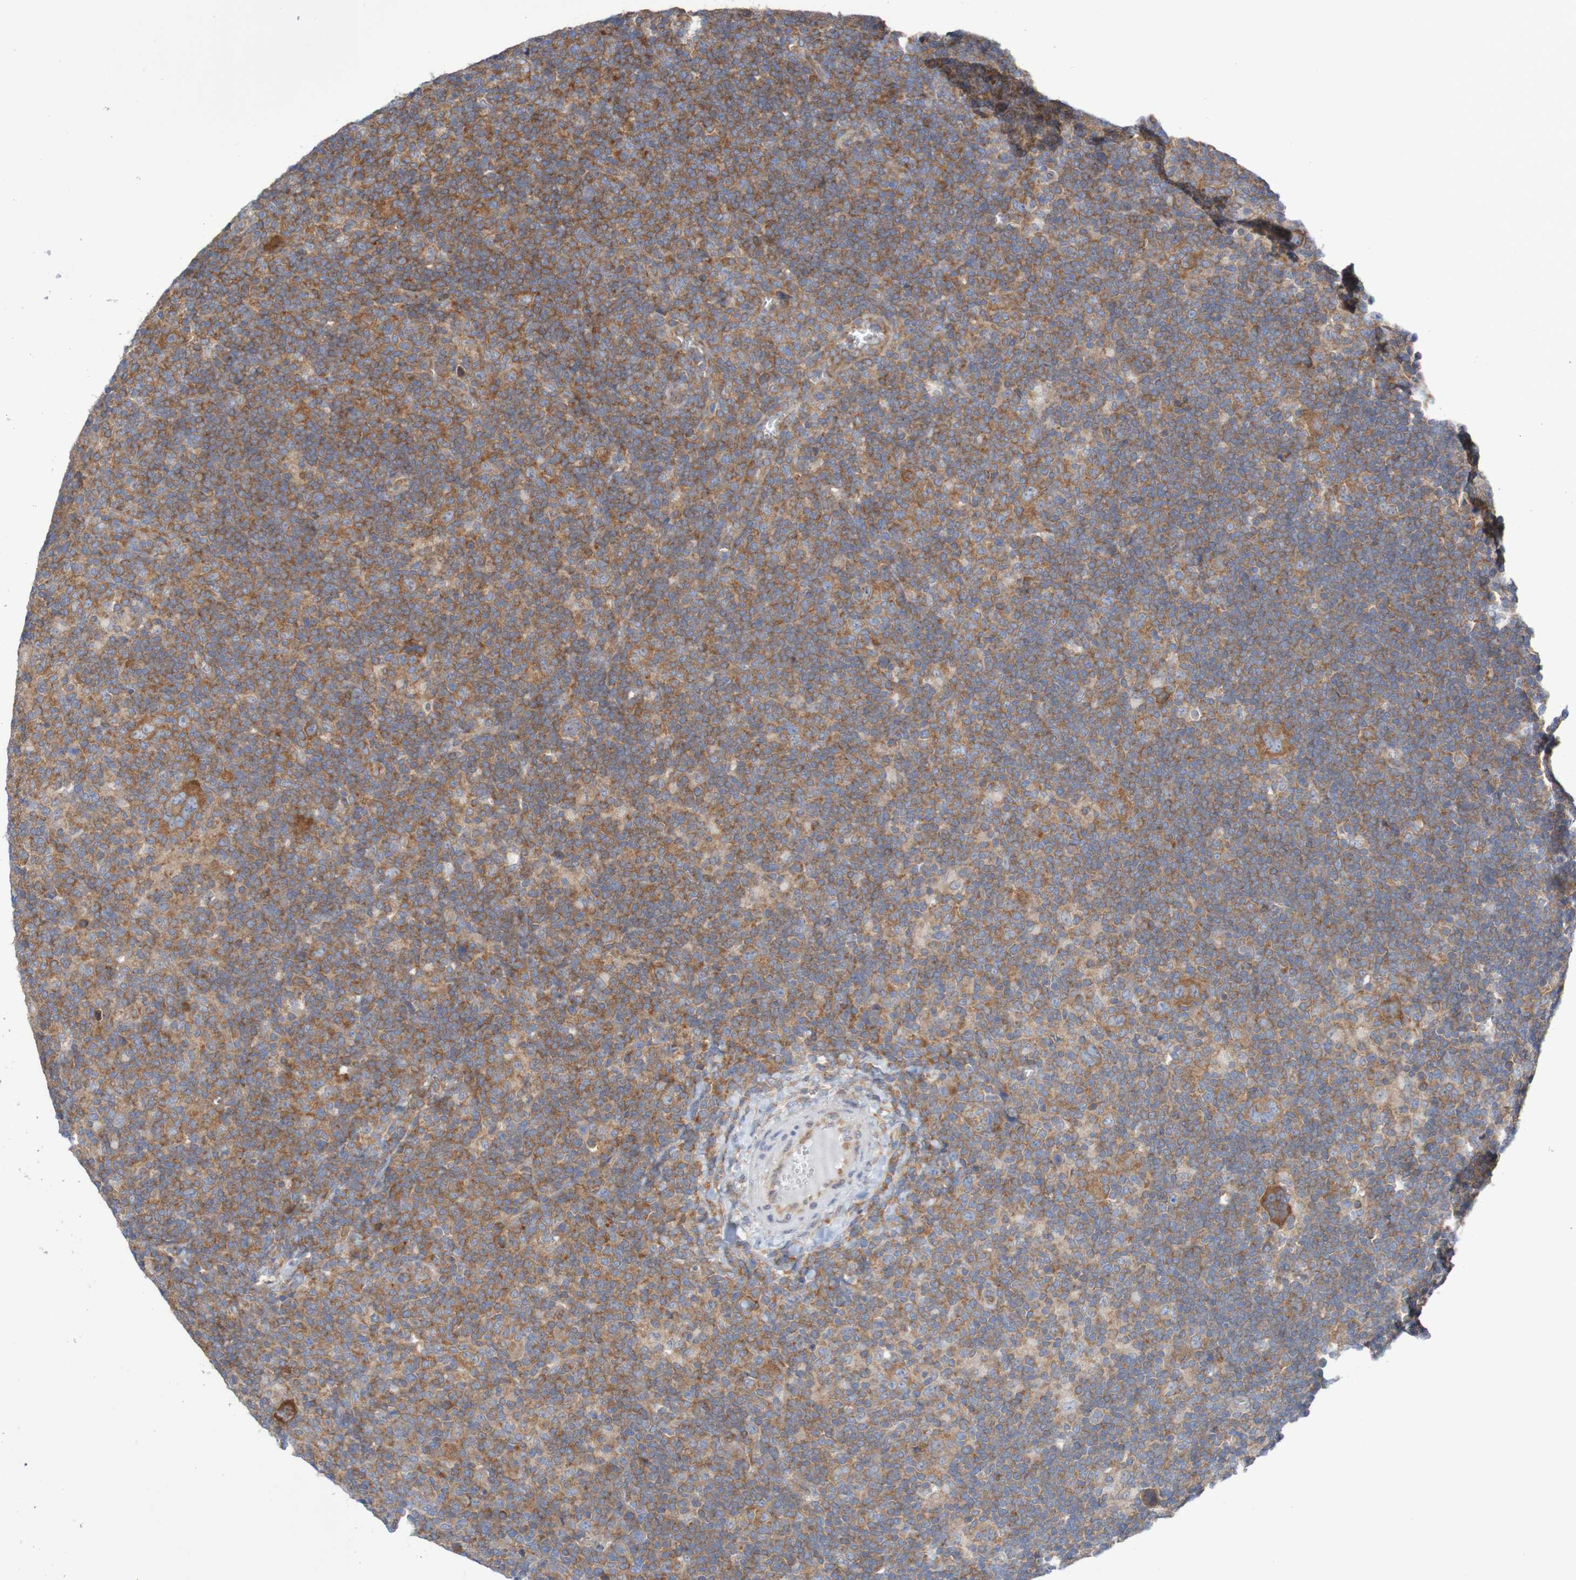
{"staining": {"intensity": "moderate", "quantity": ">75%", "location": "cytoplasmic/membranous"}, "tissue": "lymphoma", "cell_type": "Tumor cells", "image_type": "cancer", "snomed": [{"axis": "morphology", "description": "Hodgkin's disease, NOS"}, {"axis": "topography", "description": "Lymph node"}], "caption": "DAB (3,3'-diaminobenzidine) immunohistochemical staining of human lymphoma shows moderate cytoplasmic/membranous protein positivity in approximately >75% of tumor cells.", "gene": "LRRC47", "patient": {"sex": "female", "age": 57}}